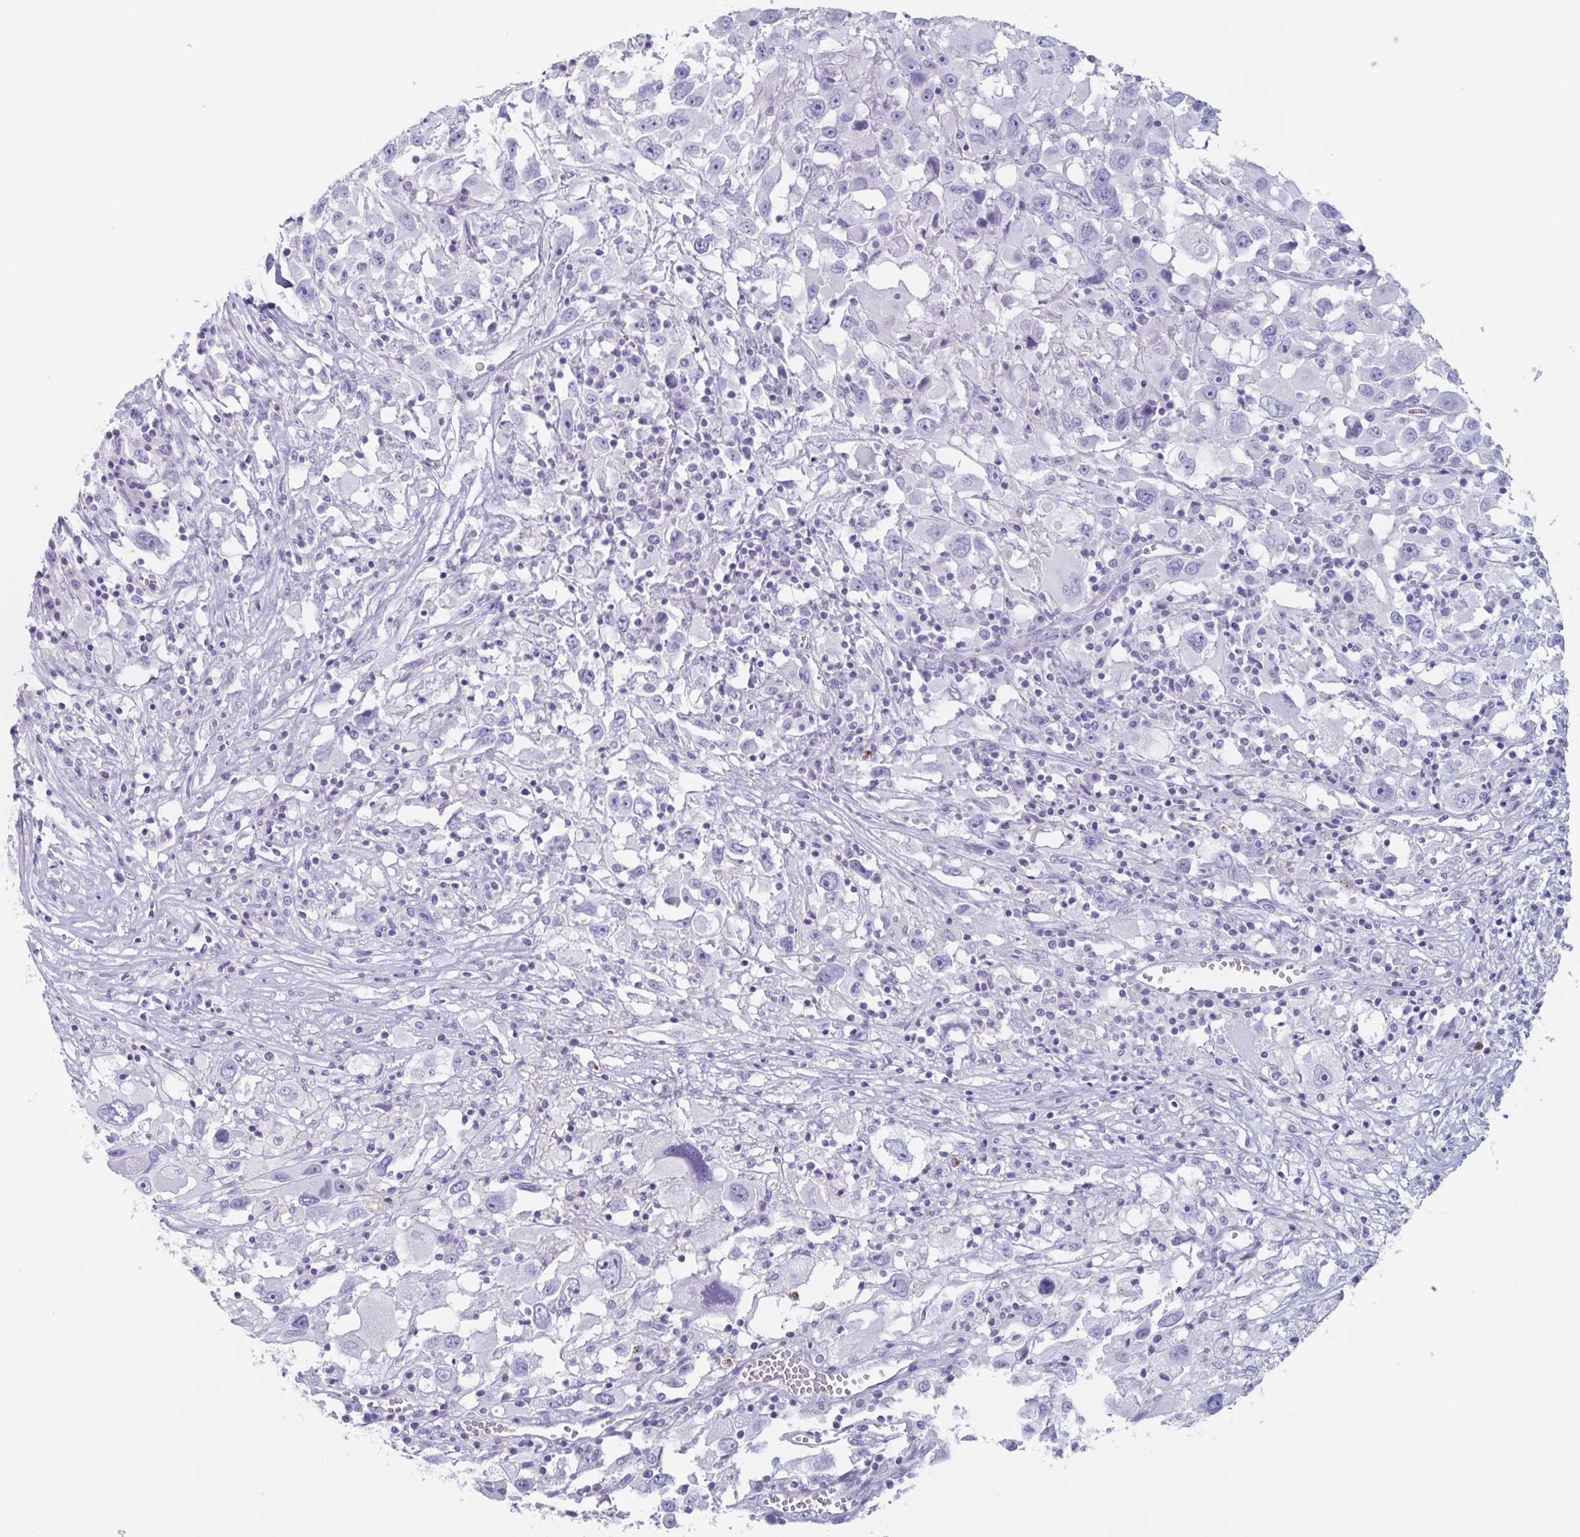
{"staining": {"intensity": "negative", "quantity": "none", "location": "none"}, "tissue": "melanoma", "cell_type": "Tumor cells", "image_type": "cancer", "snomed": [{"axis": "morphology", "description": "Malignant melanoma, Metastatic site"}, {"axis": "topography", "description": "Soft tissue"}], "caption": "Immunohistochemistry (IHC) photomicrograph of human malignant melanoma (metastatic site) stained for a protein (brown), which displays no staining in tumor cells.", "gene": "BPI", "patient": {"sex": "male", "age": 50}}